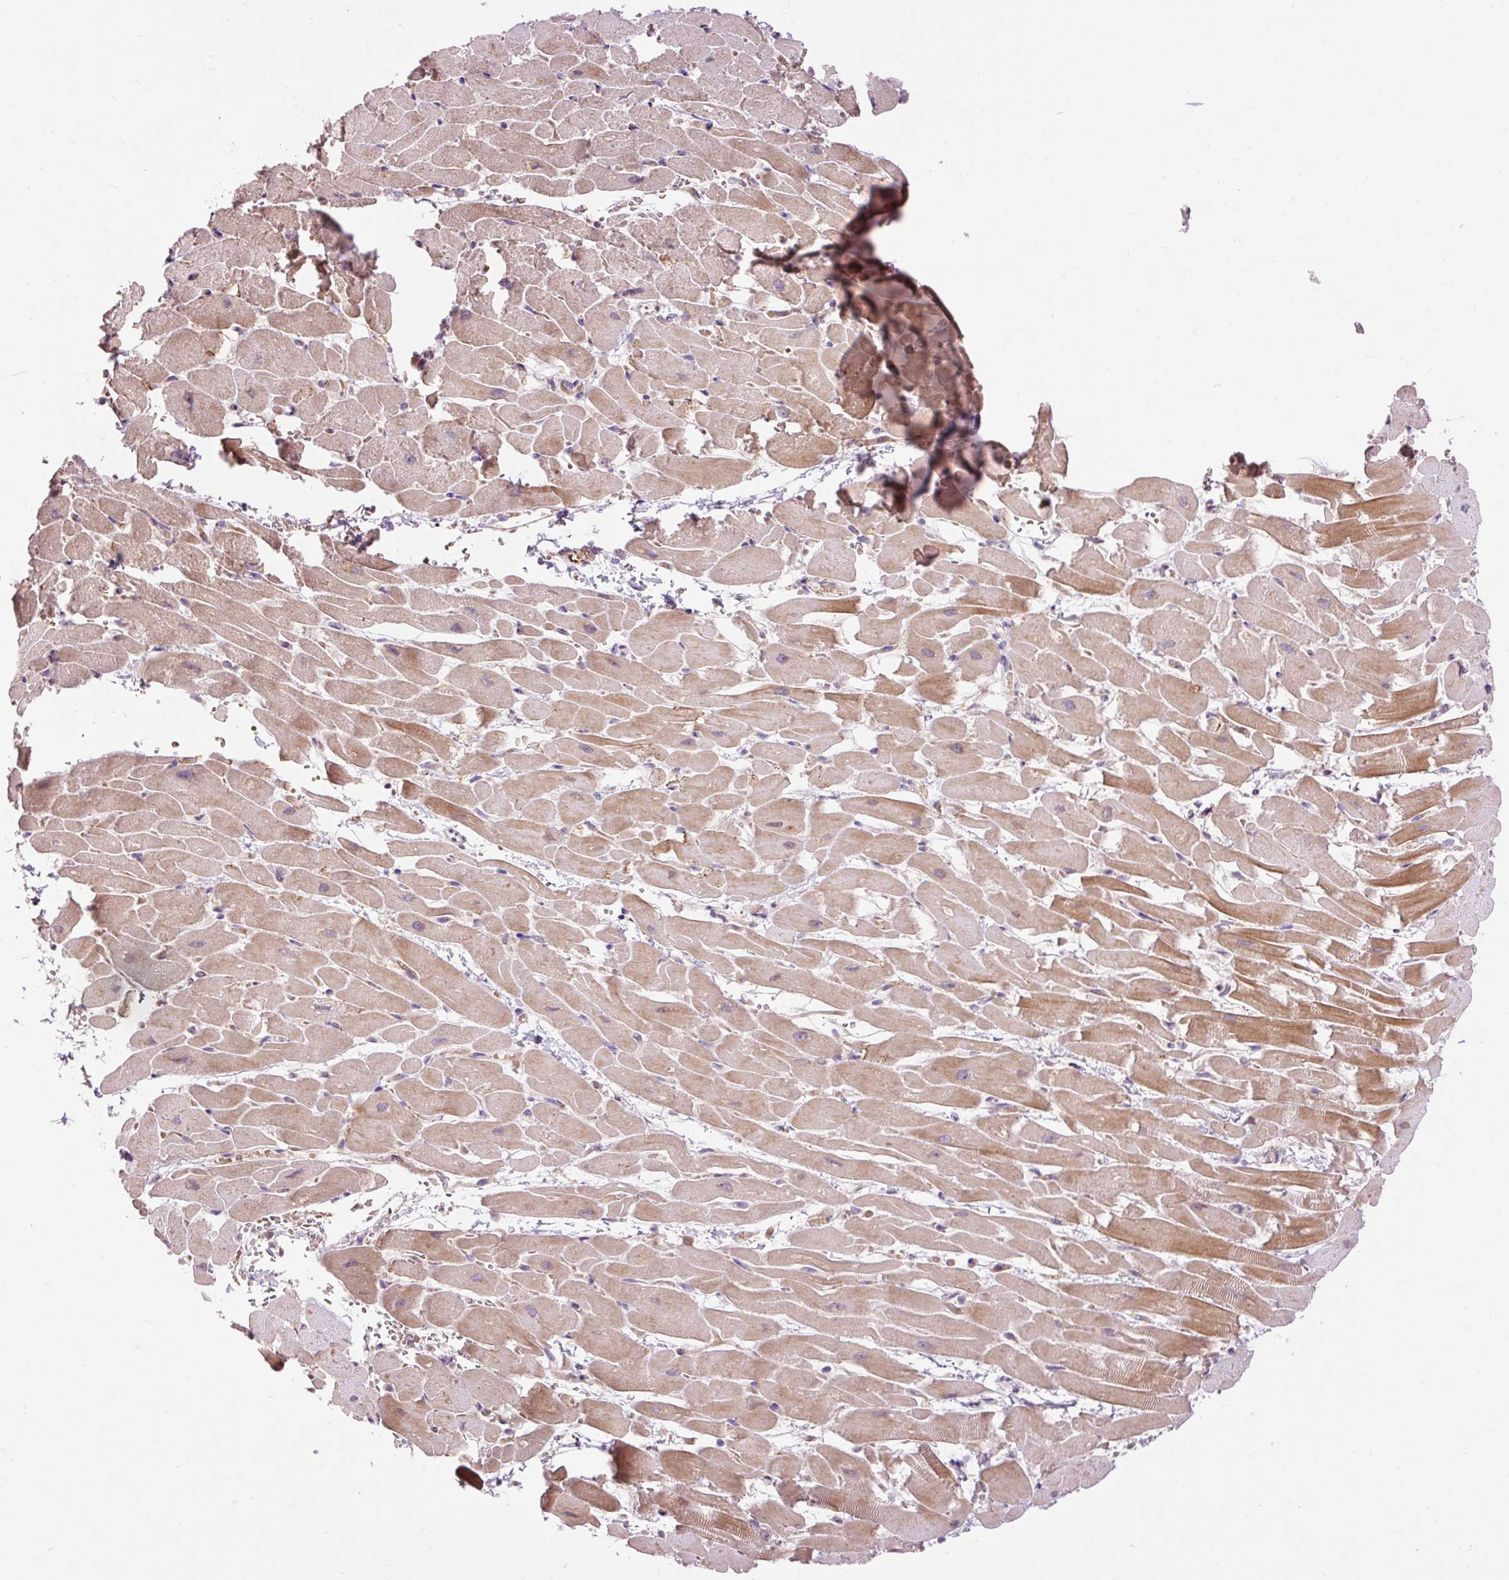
{"staining": {"intensity": "moderate", "quantity": "25%-75%", "location": "cytoplasmic/membranous"}, "tissue": "heart muscle", "cell_type": "Cardiomyocytes", "image_type": "normal", "snomed": [{"axis": "morphology", "description": "Normal tissue, NOS"}, {"axis": "topography", "description": "Heart"}], "caption": "A brown stain shows moderate cytoplasmic/membranous positivity of a protein in cardiomyocytes of normal heart muscle.", "gene": "CEBPZ", "patient": {"sex": "male", "age": 37}}